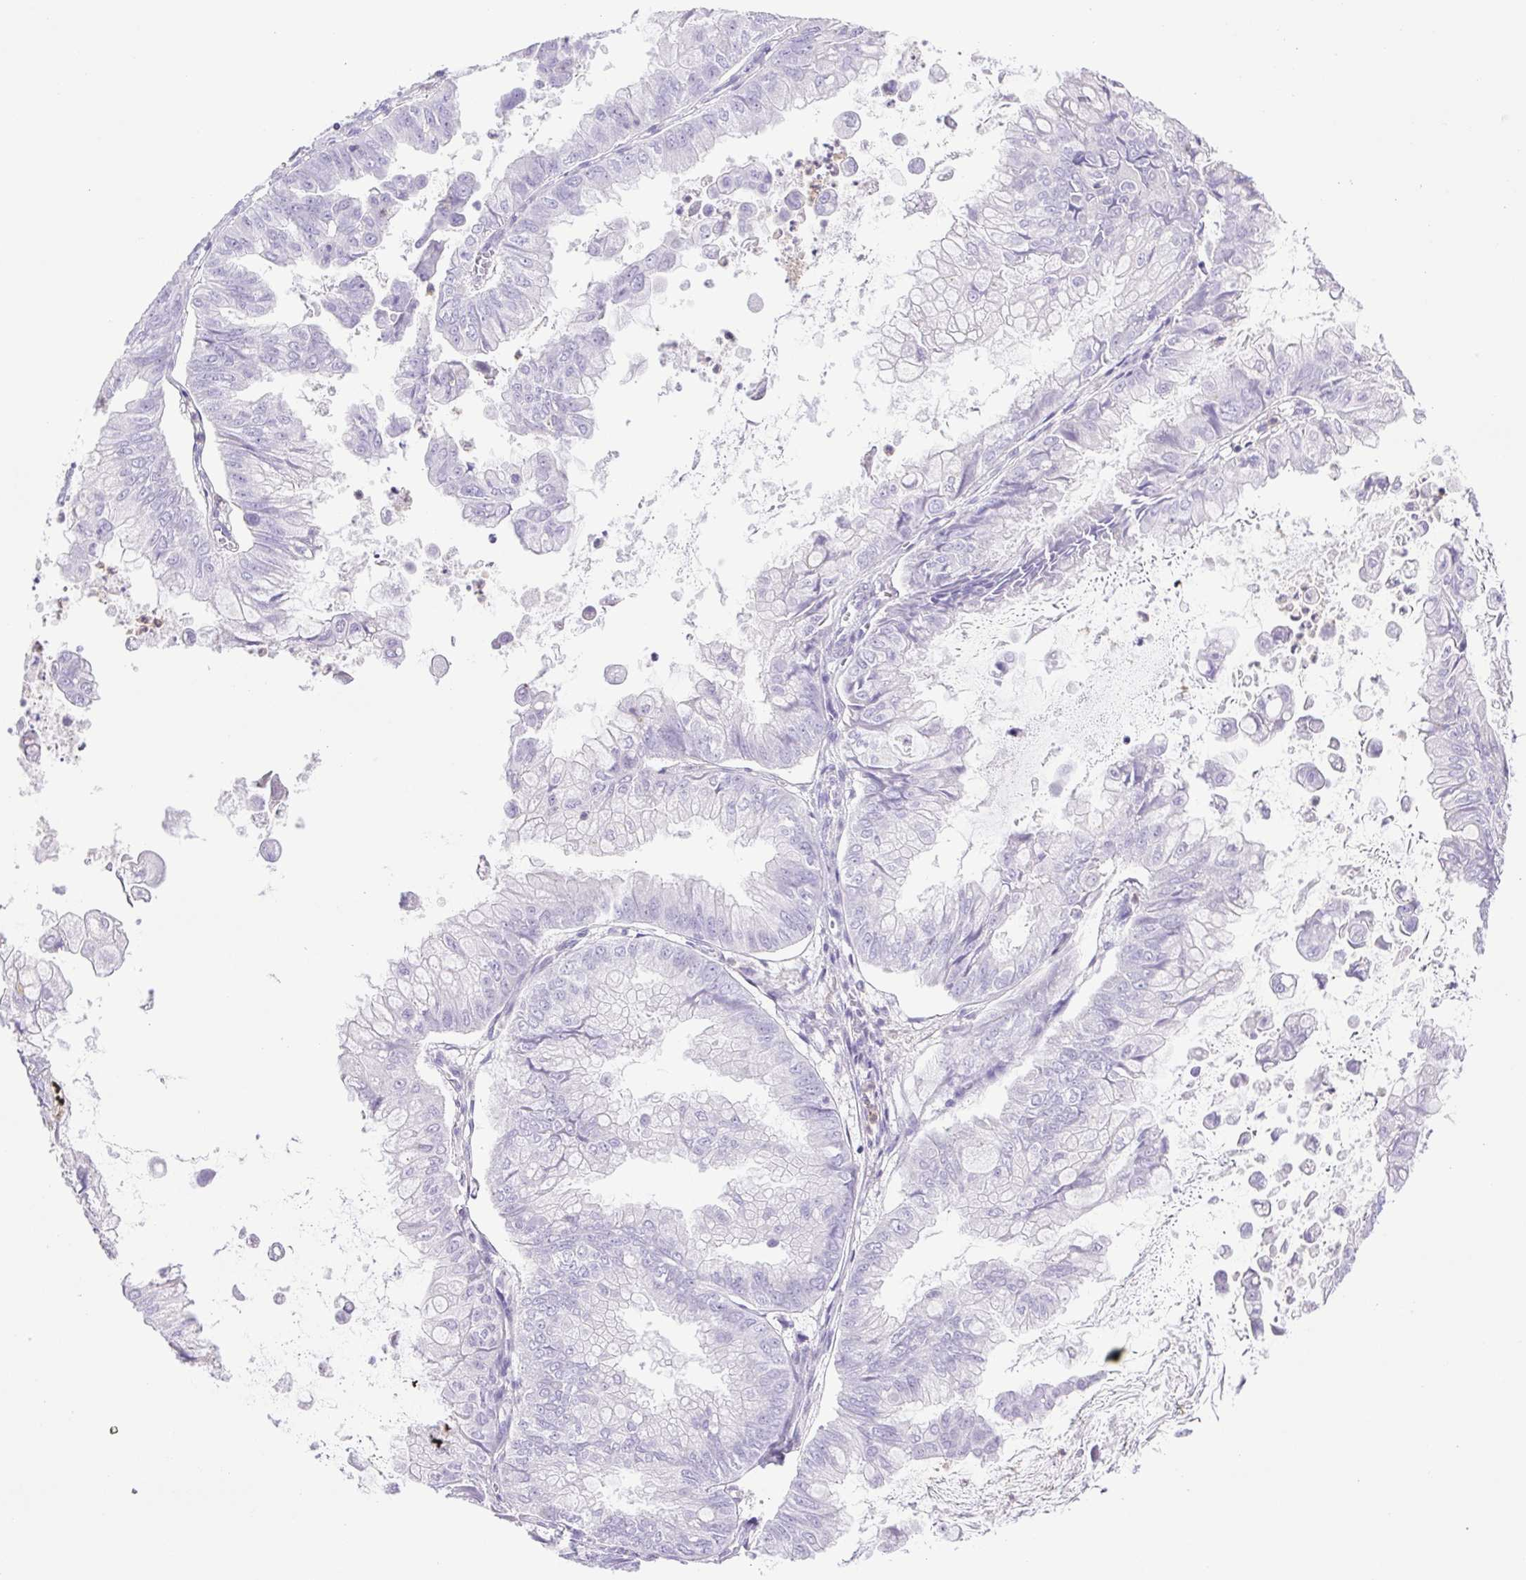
{"staining": {"intensity": "negative", "quantity": "none", "location": "none"}, "tissue": "stomach cancer", "cell_type": "Tumor cells", "image_type": "cancer", "snomed": [{"axis": "morphology", "description": "Adenocarcinoma, NOS"}, {"axis": "topography", "description": "Stomach, upper"}], "caption": "Immunohistochemistry of adenocarcinoma (stomach) demonstrates no positivity in tumor cells.", "gene": "SYNPR", "patient": {"sex": "male", "age": 80}}